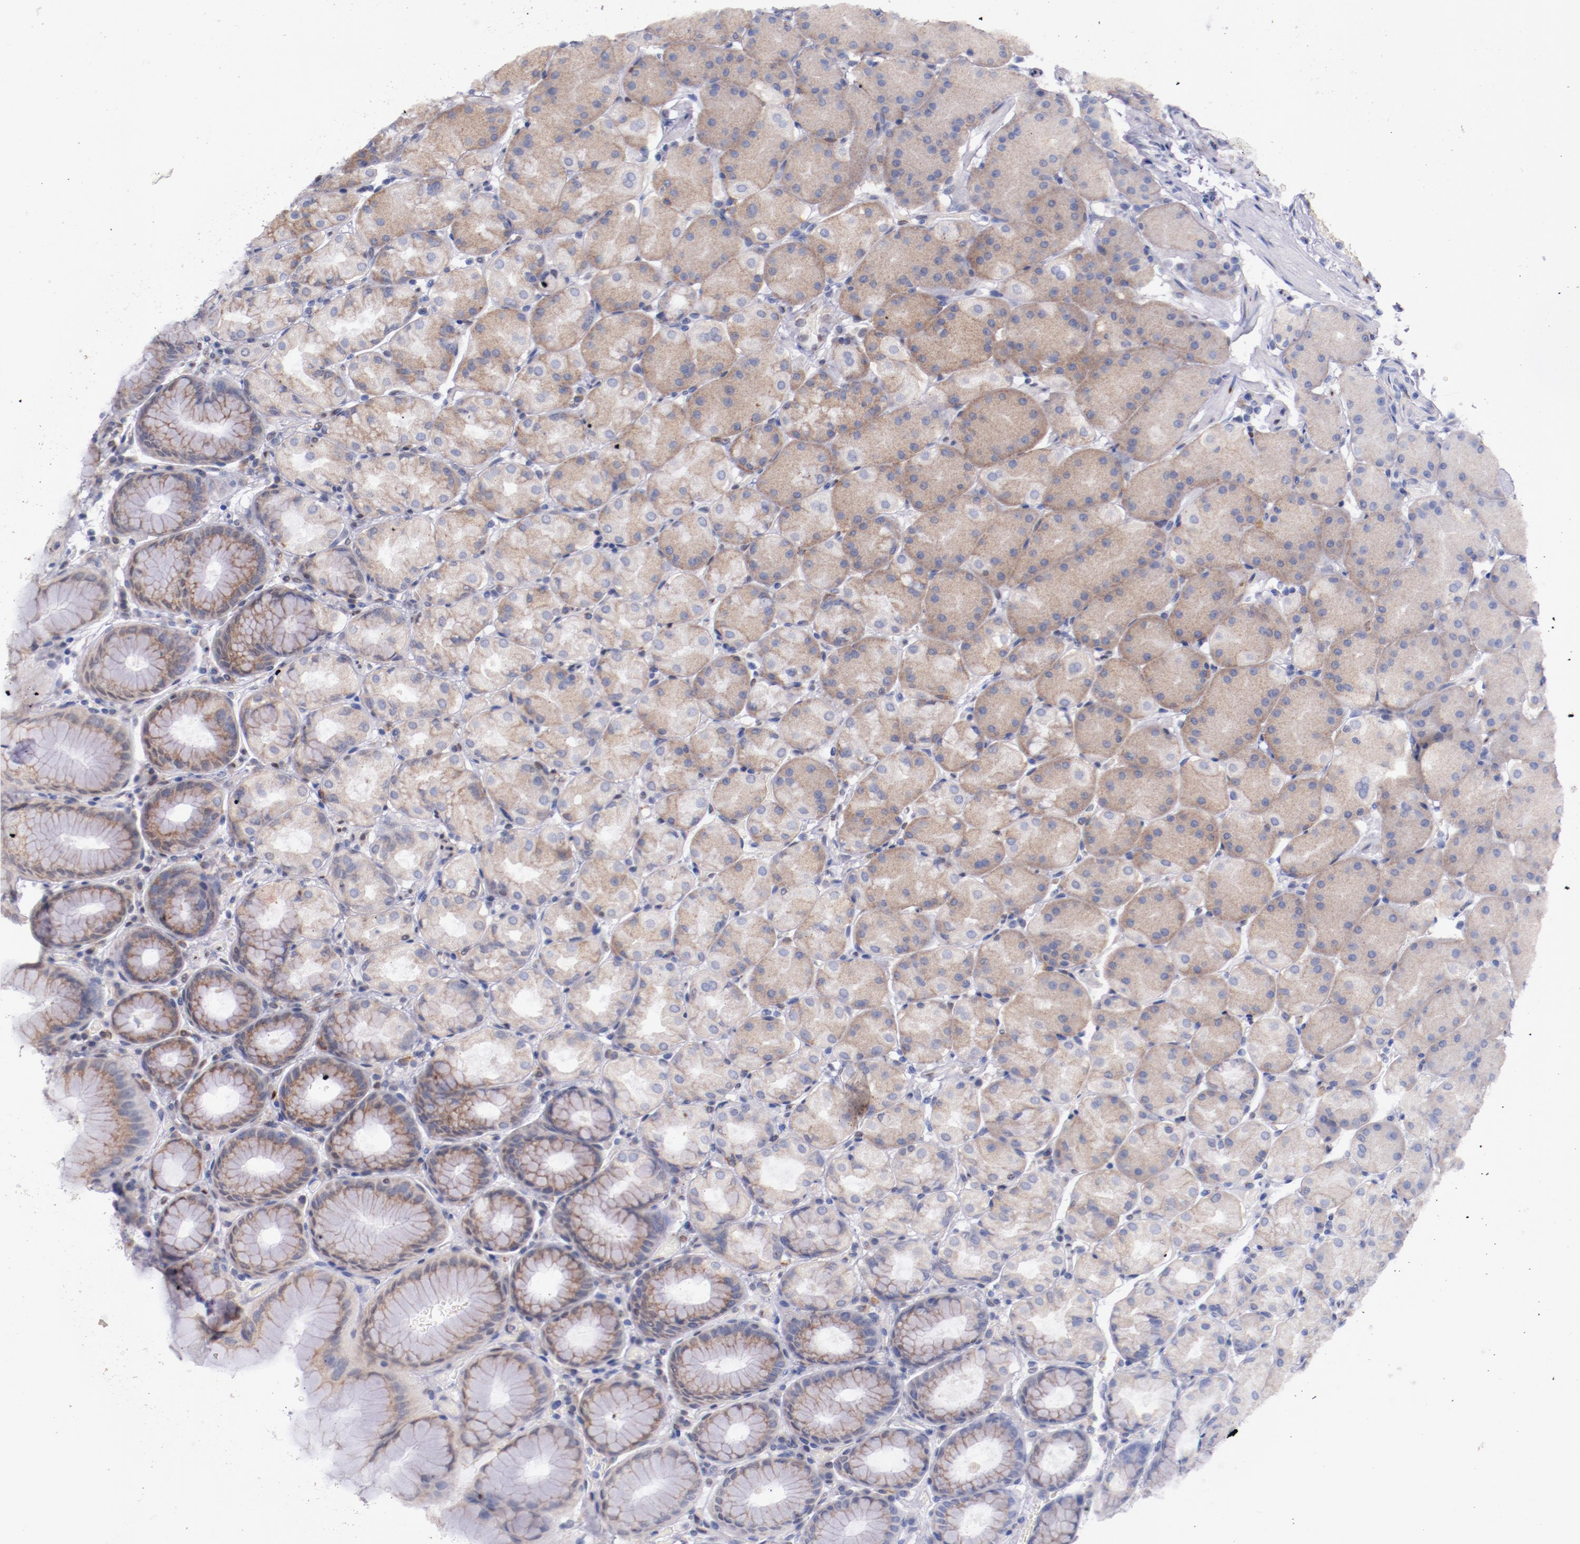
{"staining": {"intensity": "weak", "quantity": ">75%", "location": "cytoplasmic/membranous"}, "tissue": "stomach", "cell_type": "Glandular cells", "image_type": "normal", "snomed": [{"axis": "morphology", "description": "Normal tissue, NOS"}, {"axis": "topography", "description": "Stomach, upper"}, {"axis": "topography", "description": "Stomach"}], "caption": "Glandular cells show weak cytoplasmic/membranous staining in about >75% of cells in normal stomach.", "gene": "SRF", "patient": {"sex": "male", "age": 76}}